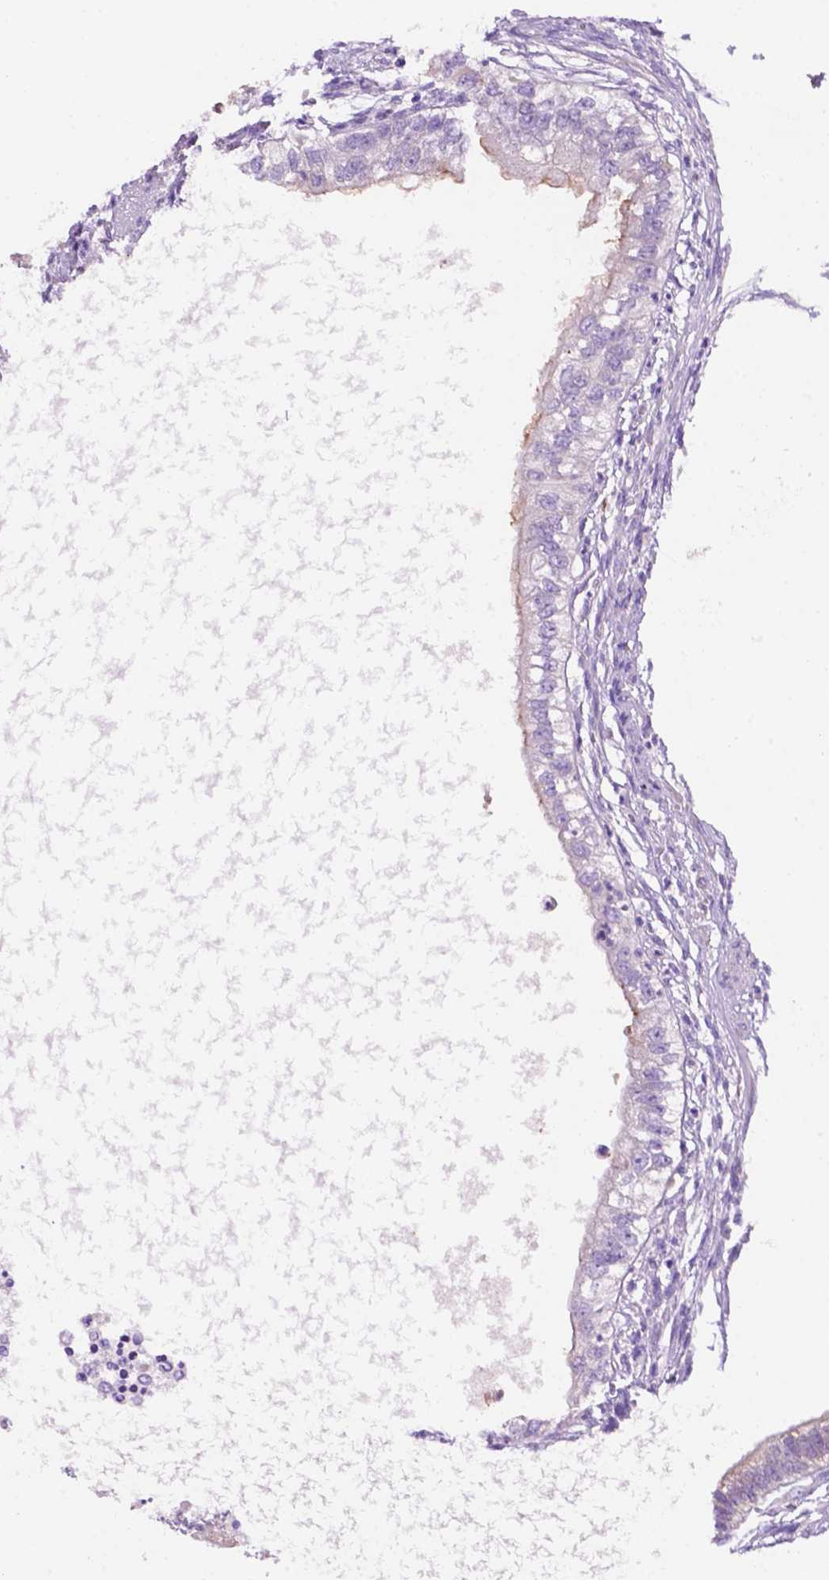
{"staining": {"intensity": "negative", "quantity": "none", "location": "none"}, "tissue": "testis cancer", "cell_type": "Tumor cells", "image_type": "cancer", "snomed": [{"axis": "morphology", "description": "Carcinoma, Embryonal, NOS"}, {"axis": "topography", "description": "Testis"}], "caption": "An immunohistochemistry (IHC) image of testis cancer is shown. There is no staining in tumor cells of testis cancer. (DAB (3,3'-diaminobenzidine) IHC visualized using brightfield microscopy, high magnification).", "gene": "CEACAM7", "patient": {"sex": "male", "age": 26}}